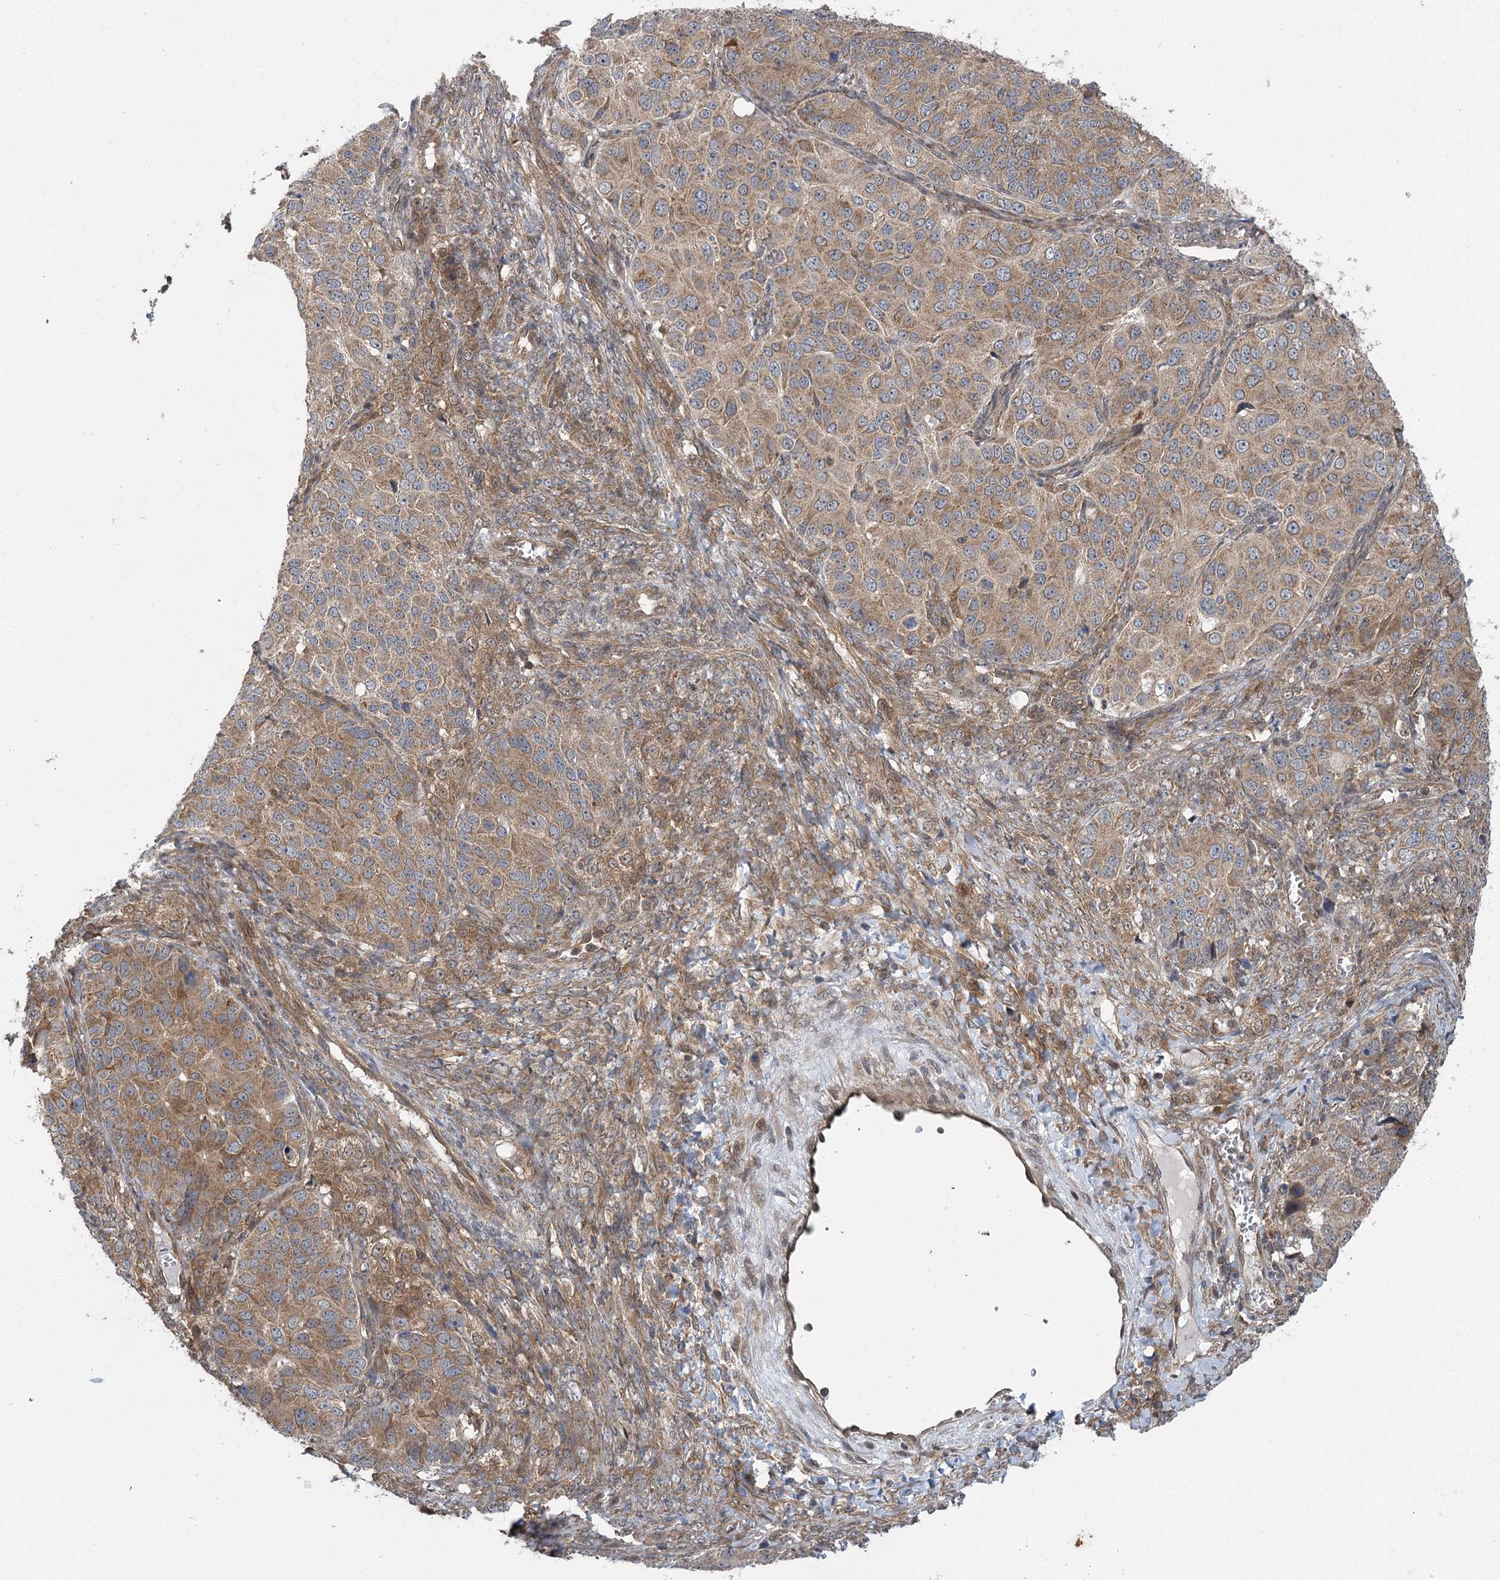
{"staining": {"intensity": "moderate", "quantity": ">75%", "location": "cytoplasmic/membranous"}, "tissue": "ovarian cancer", "cell_type": "Tumor cells", "image_type": "cancer", "snomed": [{"axis": "morphology", "description": "Carcinoma, endometroid"}, {"axis": "topography", "description": "Ovary"}], "caption": "Moderate cytoplasmic/membranous staining for a protein is seen in about >75% of tumor cells of ovarian endometroid carcinoma using immunohistochemistry (IHC).", "gene": "C12orf4", "patient": {"sex": "female", "age": 51}}